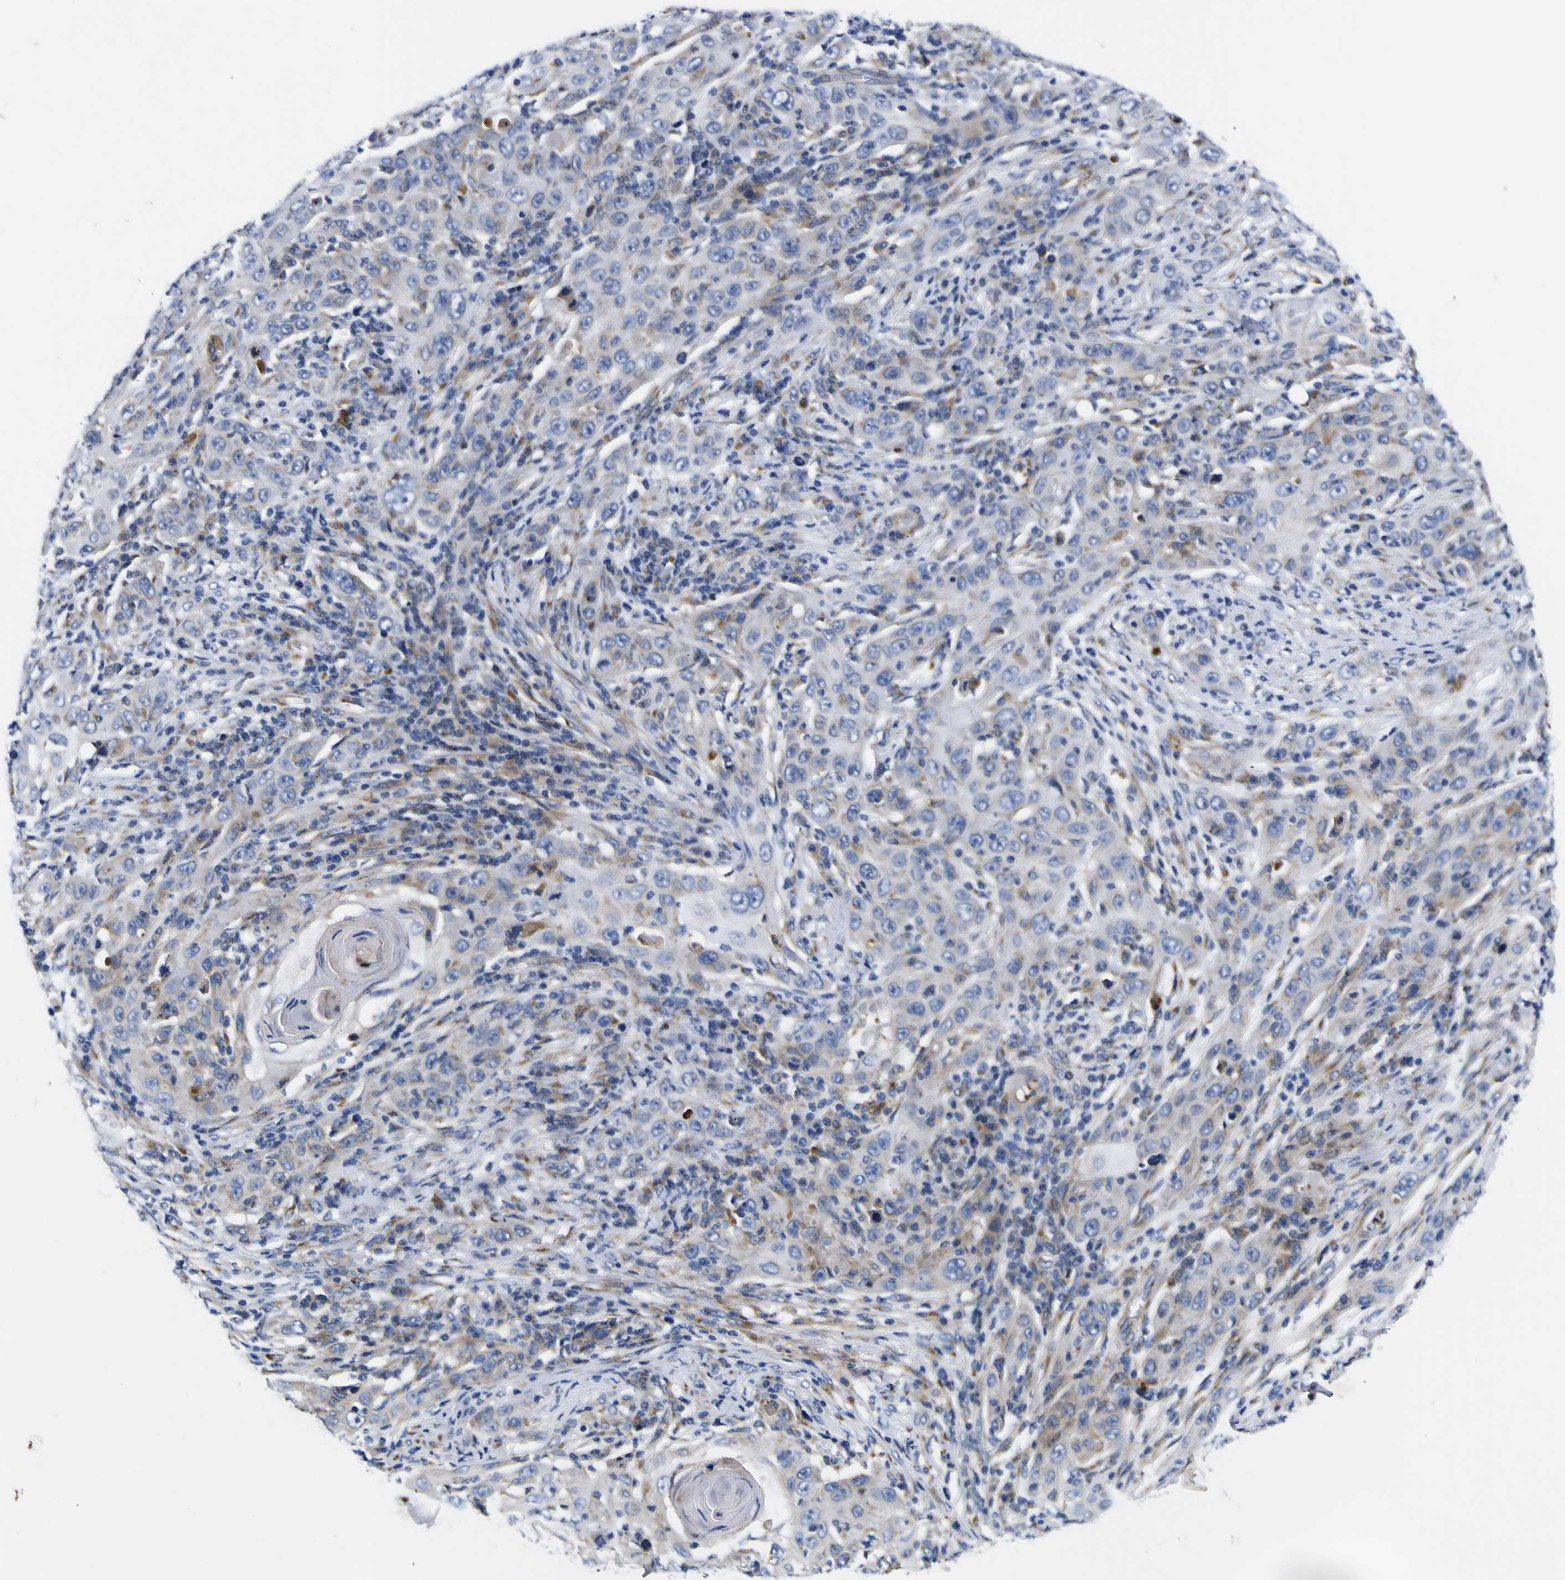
{"staining": {"intensity": "weak", "quantity": ">75%", "location": "cytoplasmic/membranous"}, "tissue": "skin cancer", "cell_type": "Tumor cells", "image_type": "cancer", "snomed": [{"axis": "morphology", "description": "Squamous cell carcinoma, NOS"}, {"axis": "topography", "description": "Skin"}], "caption": "Immunohistochemistry (IHC) staining of skin cancer (squamous cell carcinoma), which reveals low levels of weak cytoplasmic/membranous expression in approximately >75% of tumor cells indicating weak cytoplasmic/membranous protein staining. The staining was performed using DAB (brown) for protein detection and nuclei were counterstained in hematoxylin (blue).", "gene": "COA1", "patient": {"sex": "female", "age": 88}}